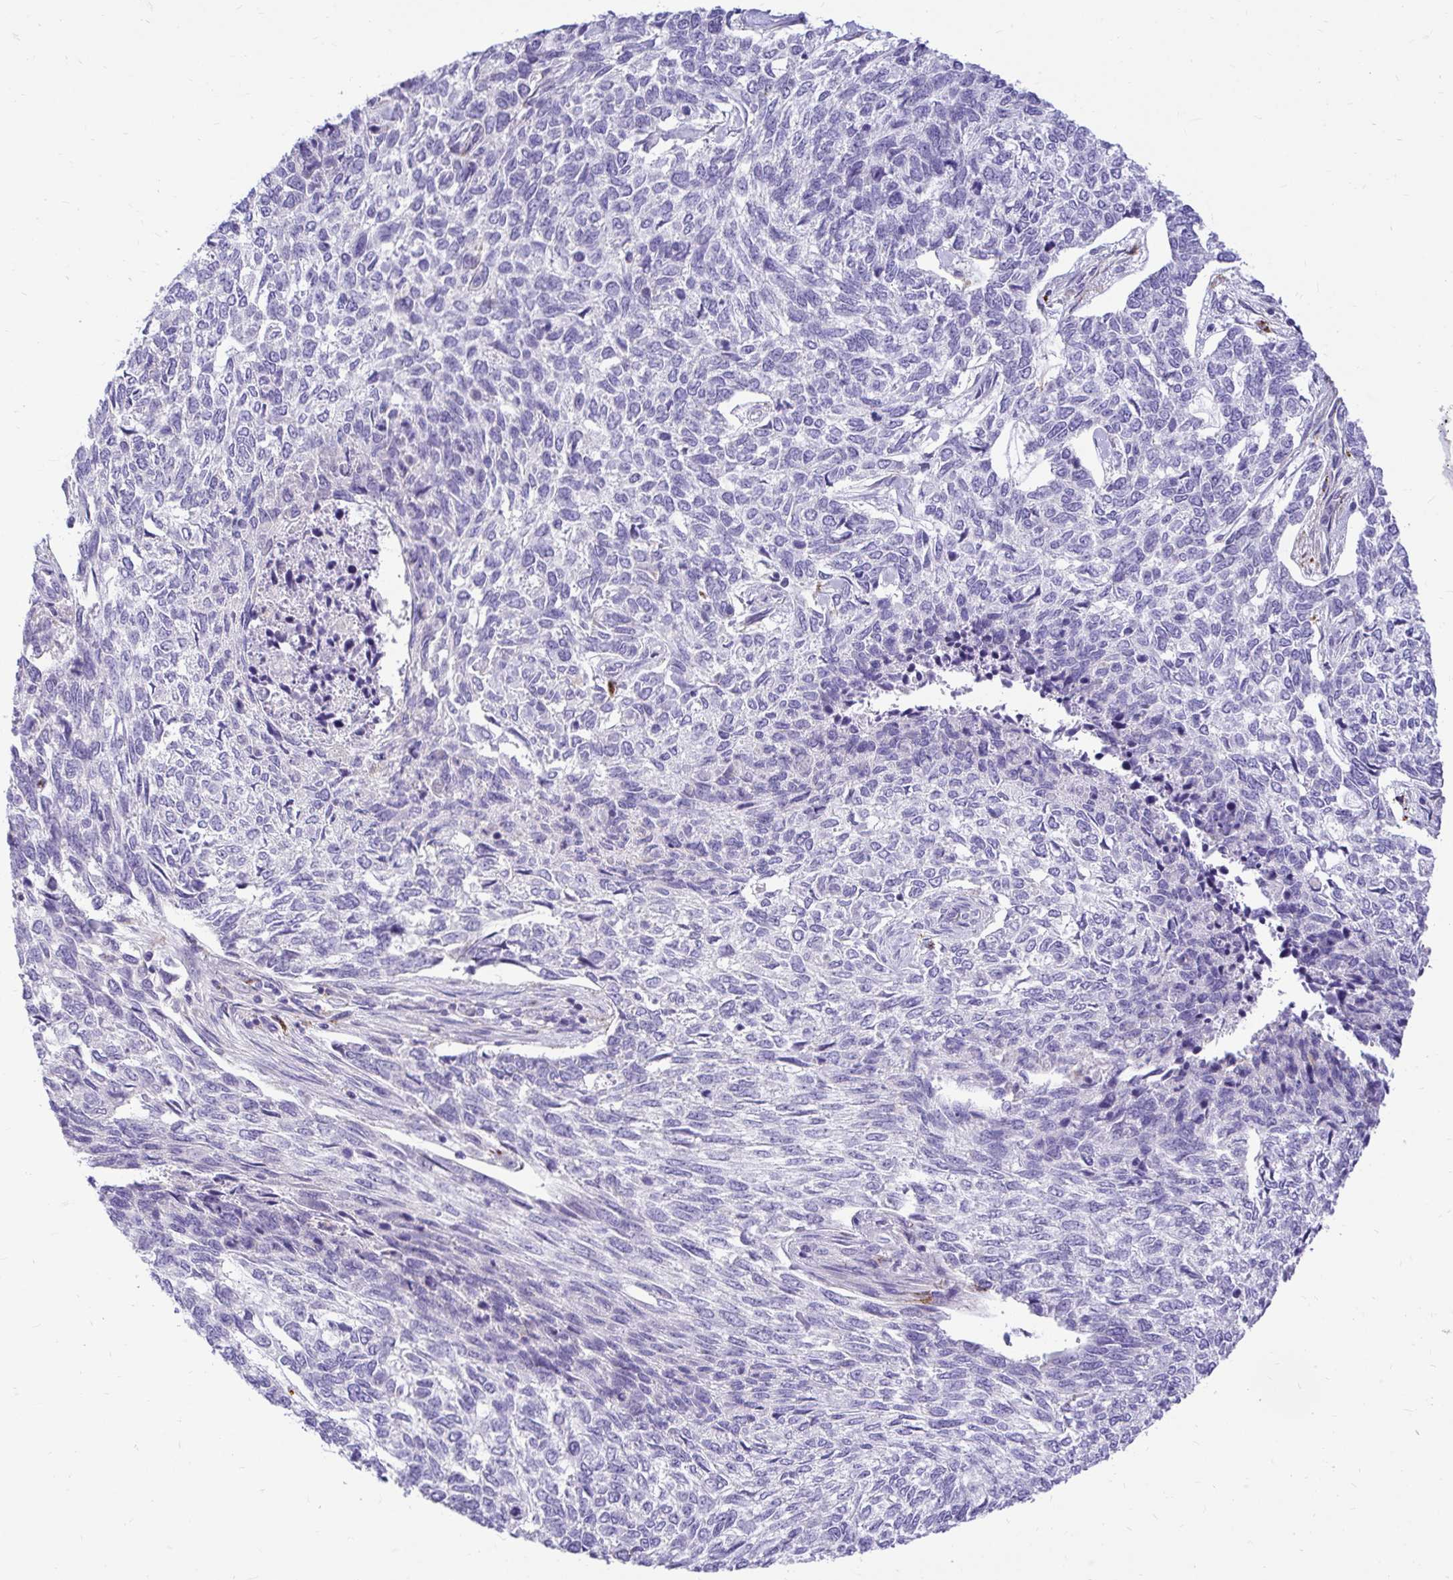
{"staining": {"intensity": "negative", "quantity": "none", "location": "none"}, "tissue": "skin cancer", "cell_type": "Tumor cells", "image_type": "cancer", "snomed": [{"axis": "morphology", "description": "Basal cell carcinoma"}, {"axis": "topography", "description": "Skin"}], "caption": "The image displays no significant positivity in tumor cells of skin cancer. (DAB (3,3'-diaminobenzidine) immunohistochemistry (IHC) with hematoxylin counter stain).", "gene": "PKN3", "patient": {"sex": "female", "age": 65}}